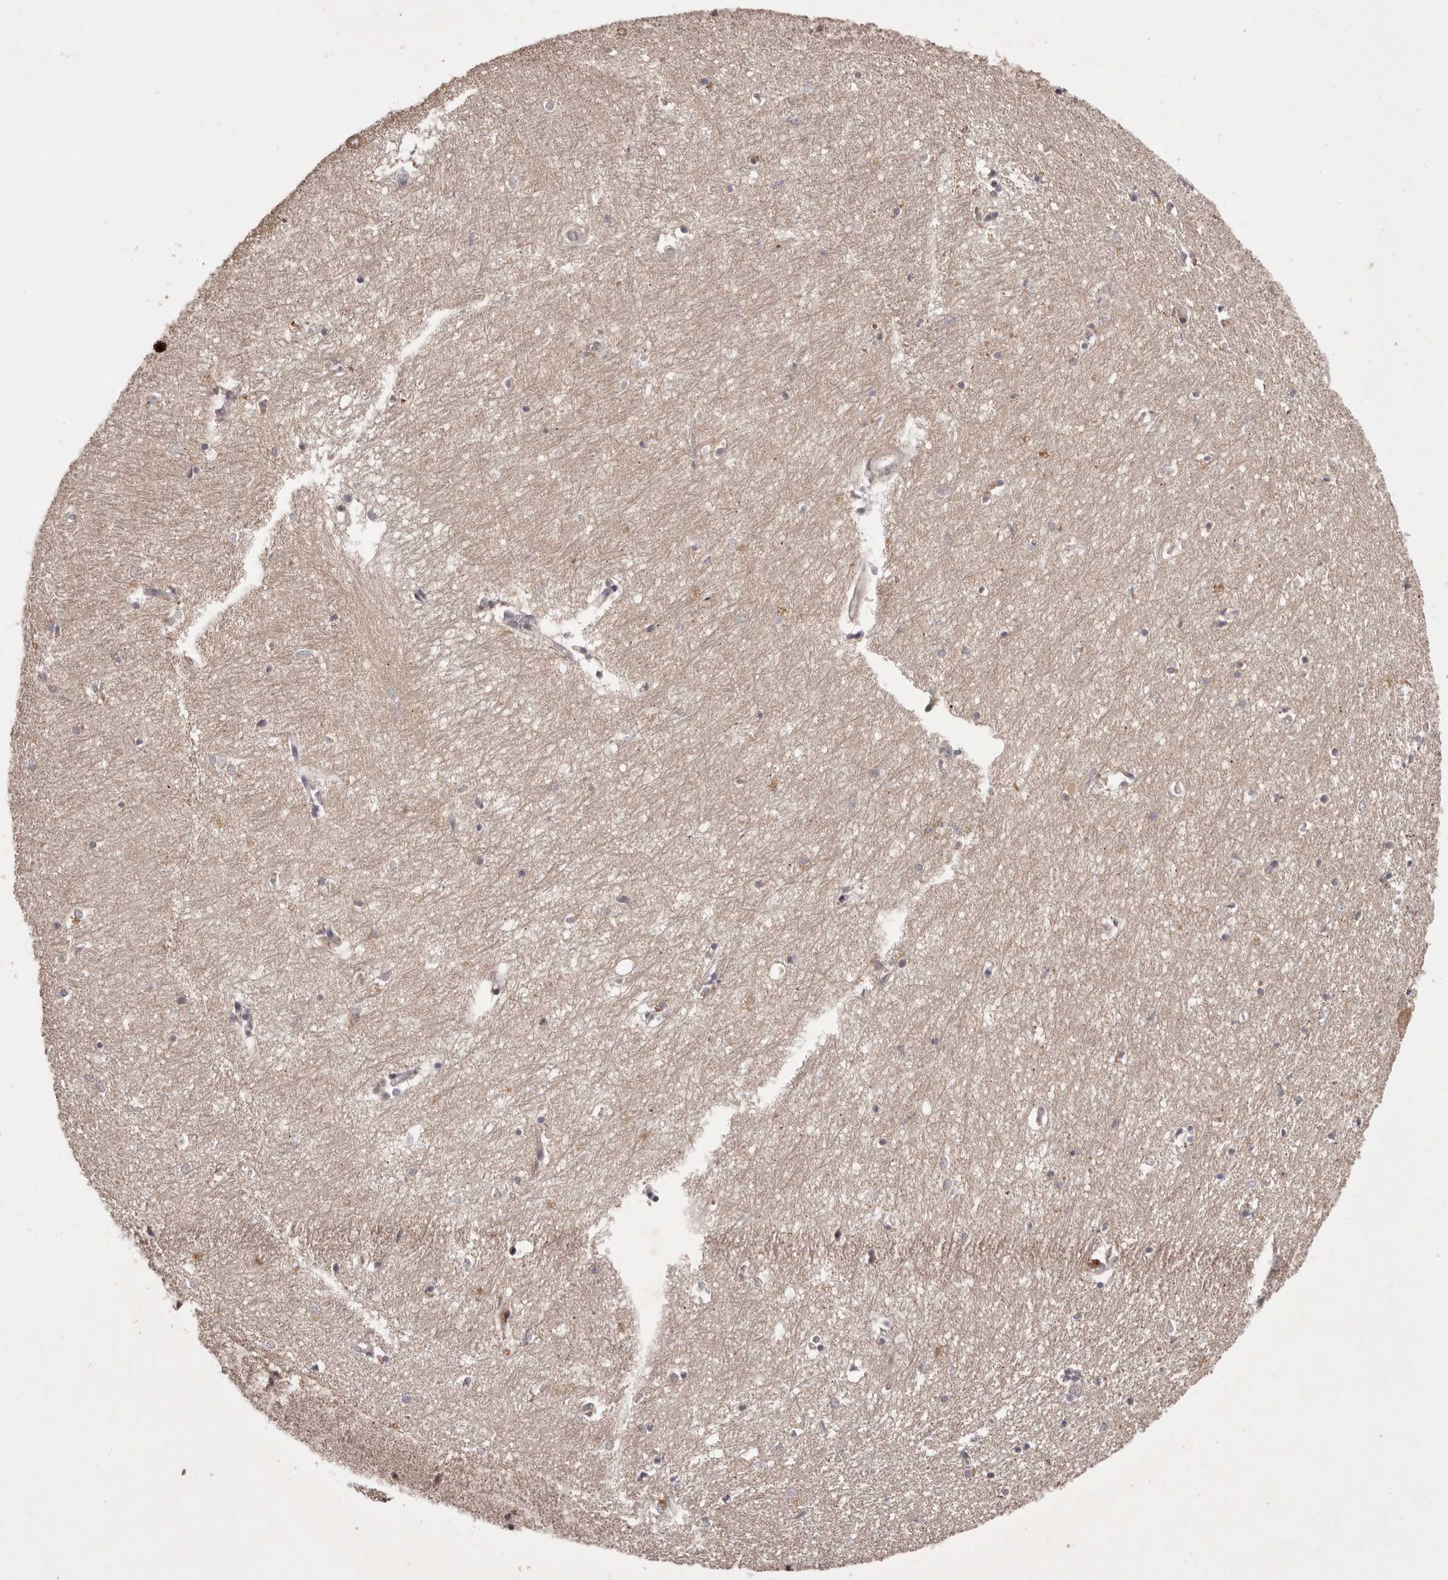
{"staining": {"intensity": "negative", "quantity": "none", "location": "none"}, "tissue": "hippocampus", "cell_type": "Glial cells", "image_type": "normal", "snomed": [{"axis": "morphology", "description": "Normal tissue, NOS"}, {"axis": "topography", "description": "Hippocampus"}], "caption": "The immunohistochemistry histopathology image has no significant positivity in glial cells of hippocampus.", "gene": "PNRC1", "patient": {"sex": "female", "age": 64}}